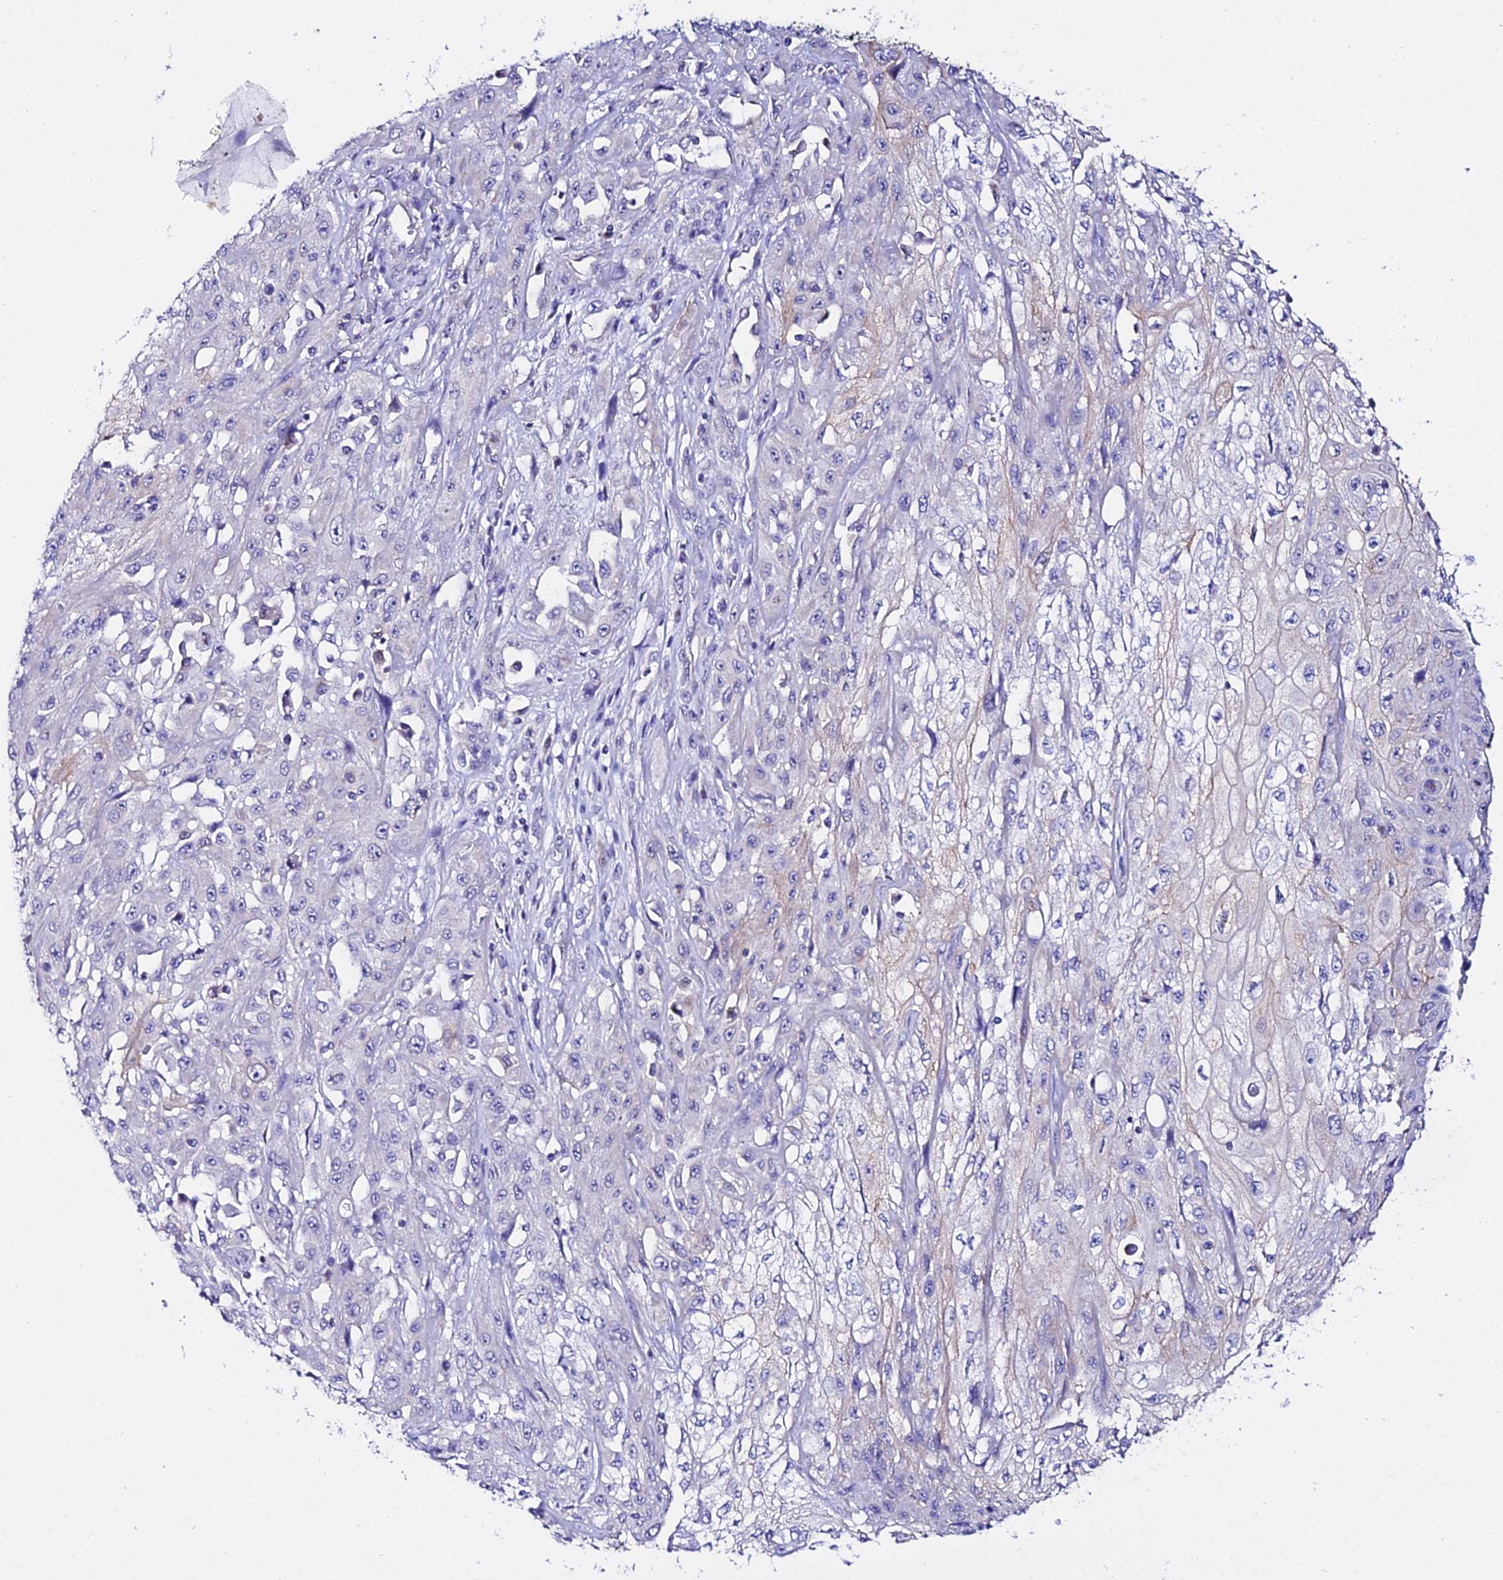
{"staining": {"intensity": "negative", "quantity": "none", "location": "none"}, "tissue": "skin cancer", "cell_type": "Tumor cells", "image_type": "cancer", "snomed": [{"axis": "morphology", "description": "Squamous cell carcinoma, NOS"}, {"axis": "morphology", "description": "Squamous cell carcinoma, metastatic, NOS"}, {"axis": "topography", "description": "Skin"}, {"axis": "topography", "description": "Lymph node"}], "caption": "Tumor cells show no significant expression in skin squamous cell carcinoma. Brightfield microscopy of immunohistochemistry stained with DAB (brown) and hematoxylin (blue), captured at high magnification.", "gene": "ATG16L2", "patient": {"sex": "male", "age": 75}}